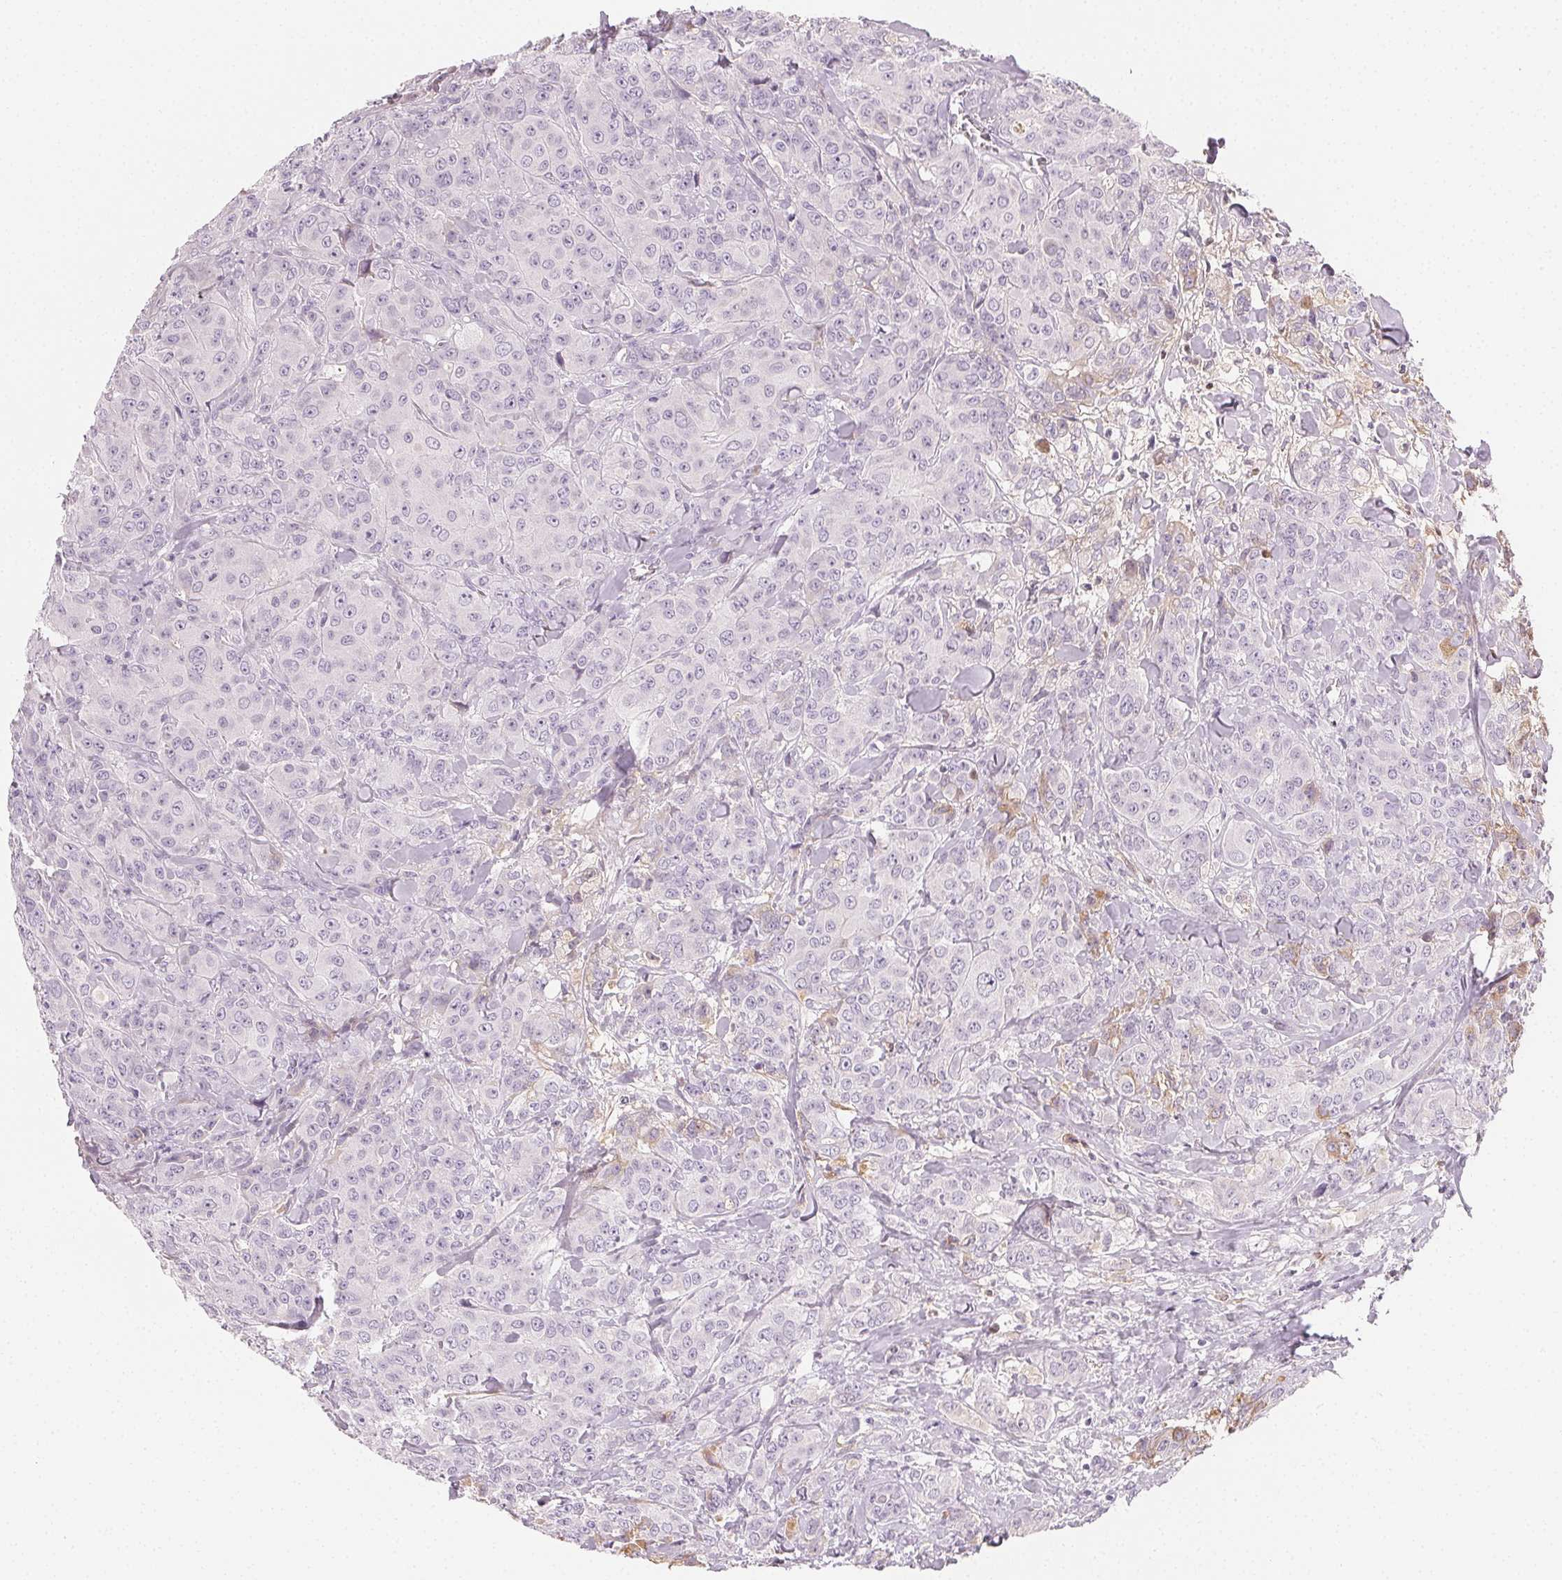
{"staining": {"intensity": "weak", "quantity": "<25%", "location": "cytoplasmic/membranous"}, "tissue": "breast cancer", "cell_type": "Tumor cells", "image_type": "cancer", "snomed": [{"axis": "morphology", "description": "Normal tissue, NOS"}, {"axis": "morphology", "description": "Duct carcinoma"}, {"axis": "topography", "description": "Breast"}], "caption": "The photomicrograph exhibits no staining of tumor cells in breast invasive ductal carcinoma.", "gene": "AFM", "patient": {"sex": "female", "age": 43}}